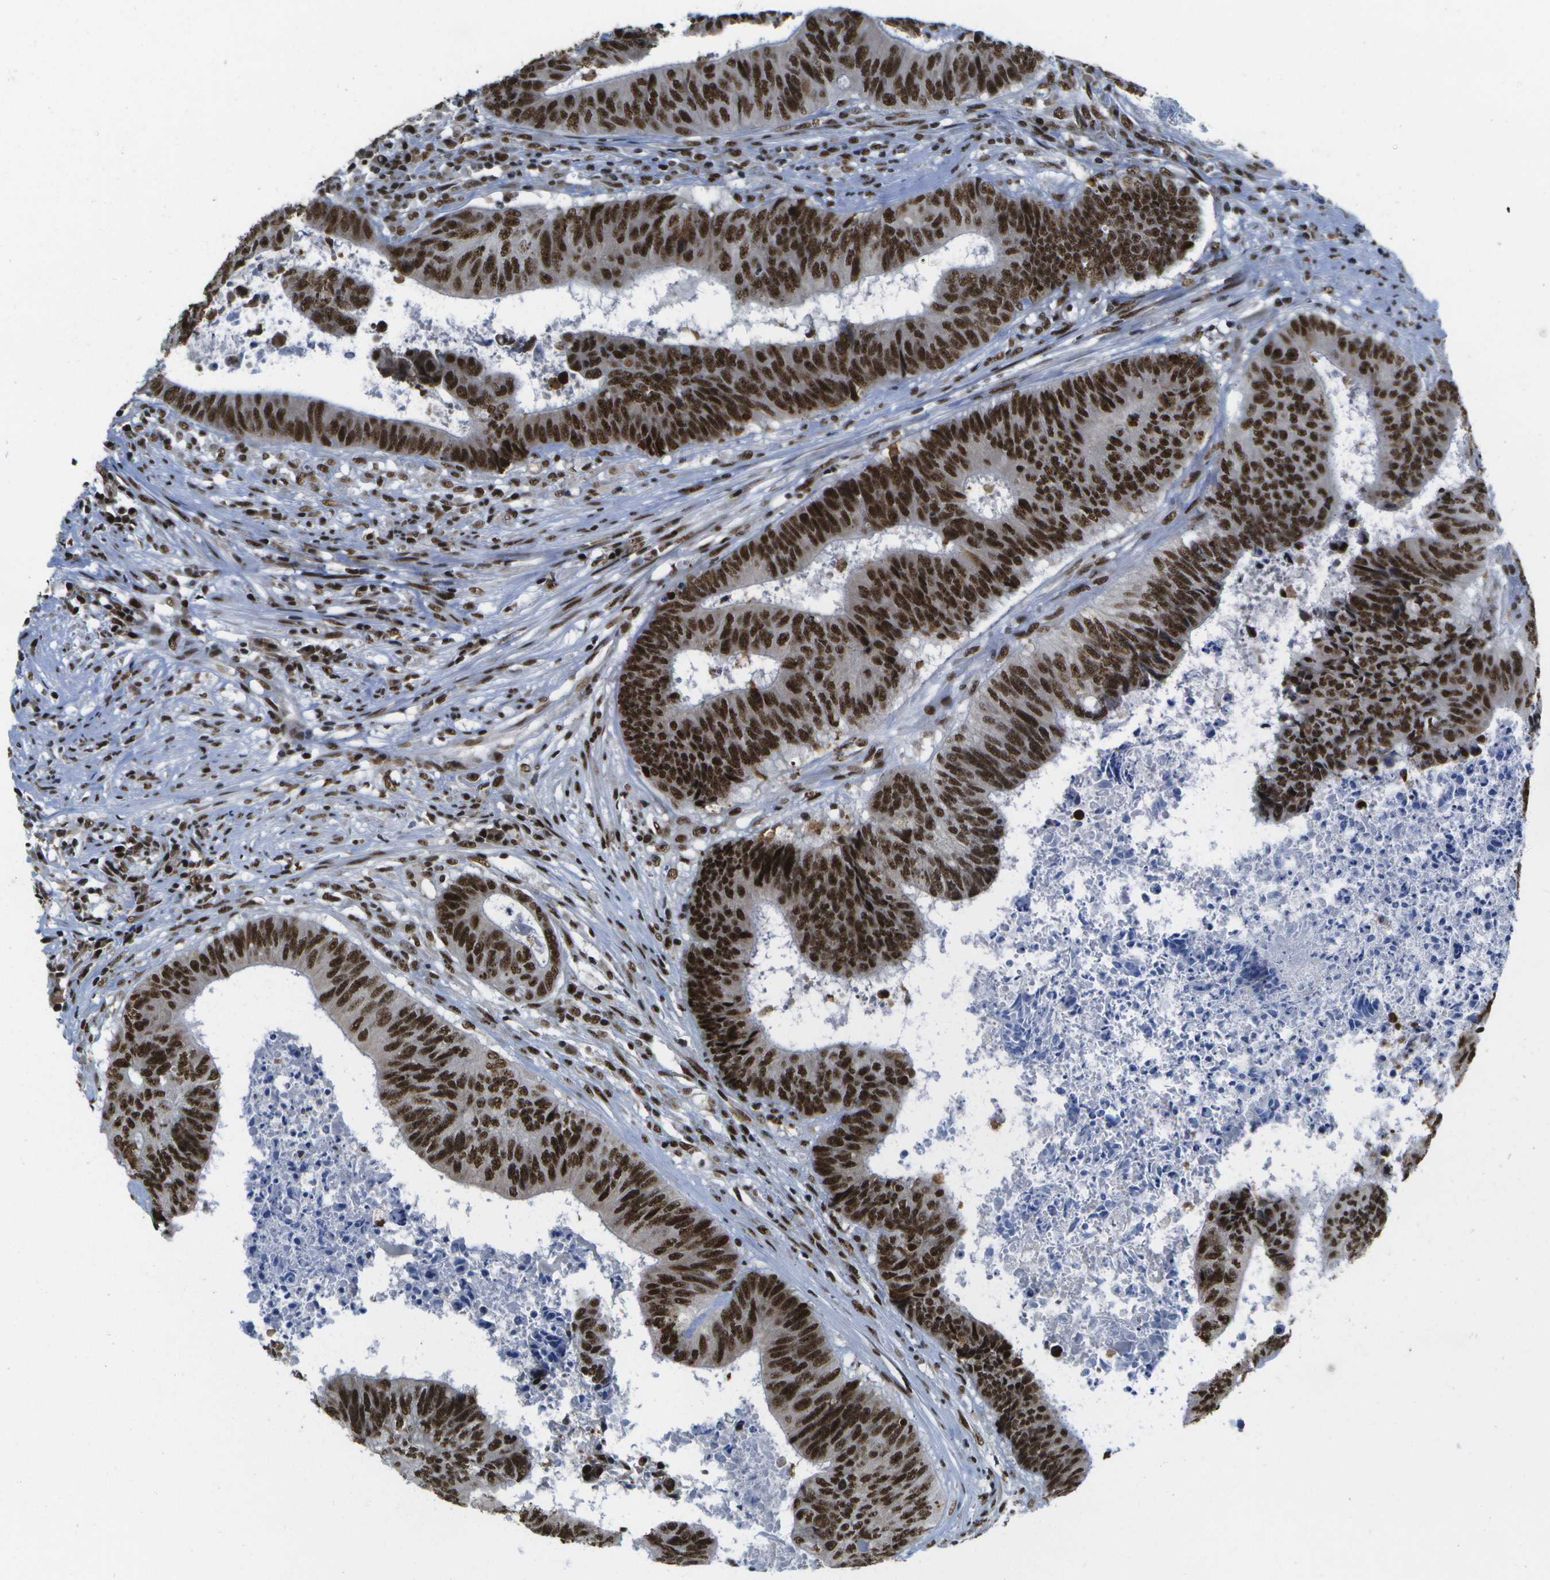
{"staining": {"intensity": "strong", "quantity": ">75%", "location": "nuclear"}, "tissue": "colorectal cancer", "cell_type": "Tumor cells", "image_type": "cancer", "snomed": [{"axis": "morphology", "description": "Adenocarcinoma, NOS"}, {"axis": "topography", "description": "Rectum"}], "caption": "This image exhibits IHC staining of human colorectal cancer, with high strong nuclear expression in about >75% of tumor cells.", "gene": "NSRP1", "patient": {"sex": "male", "age": 72}}